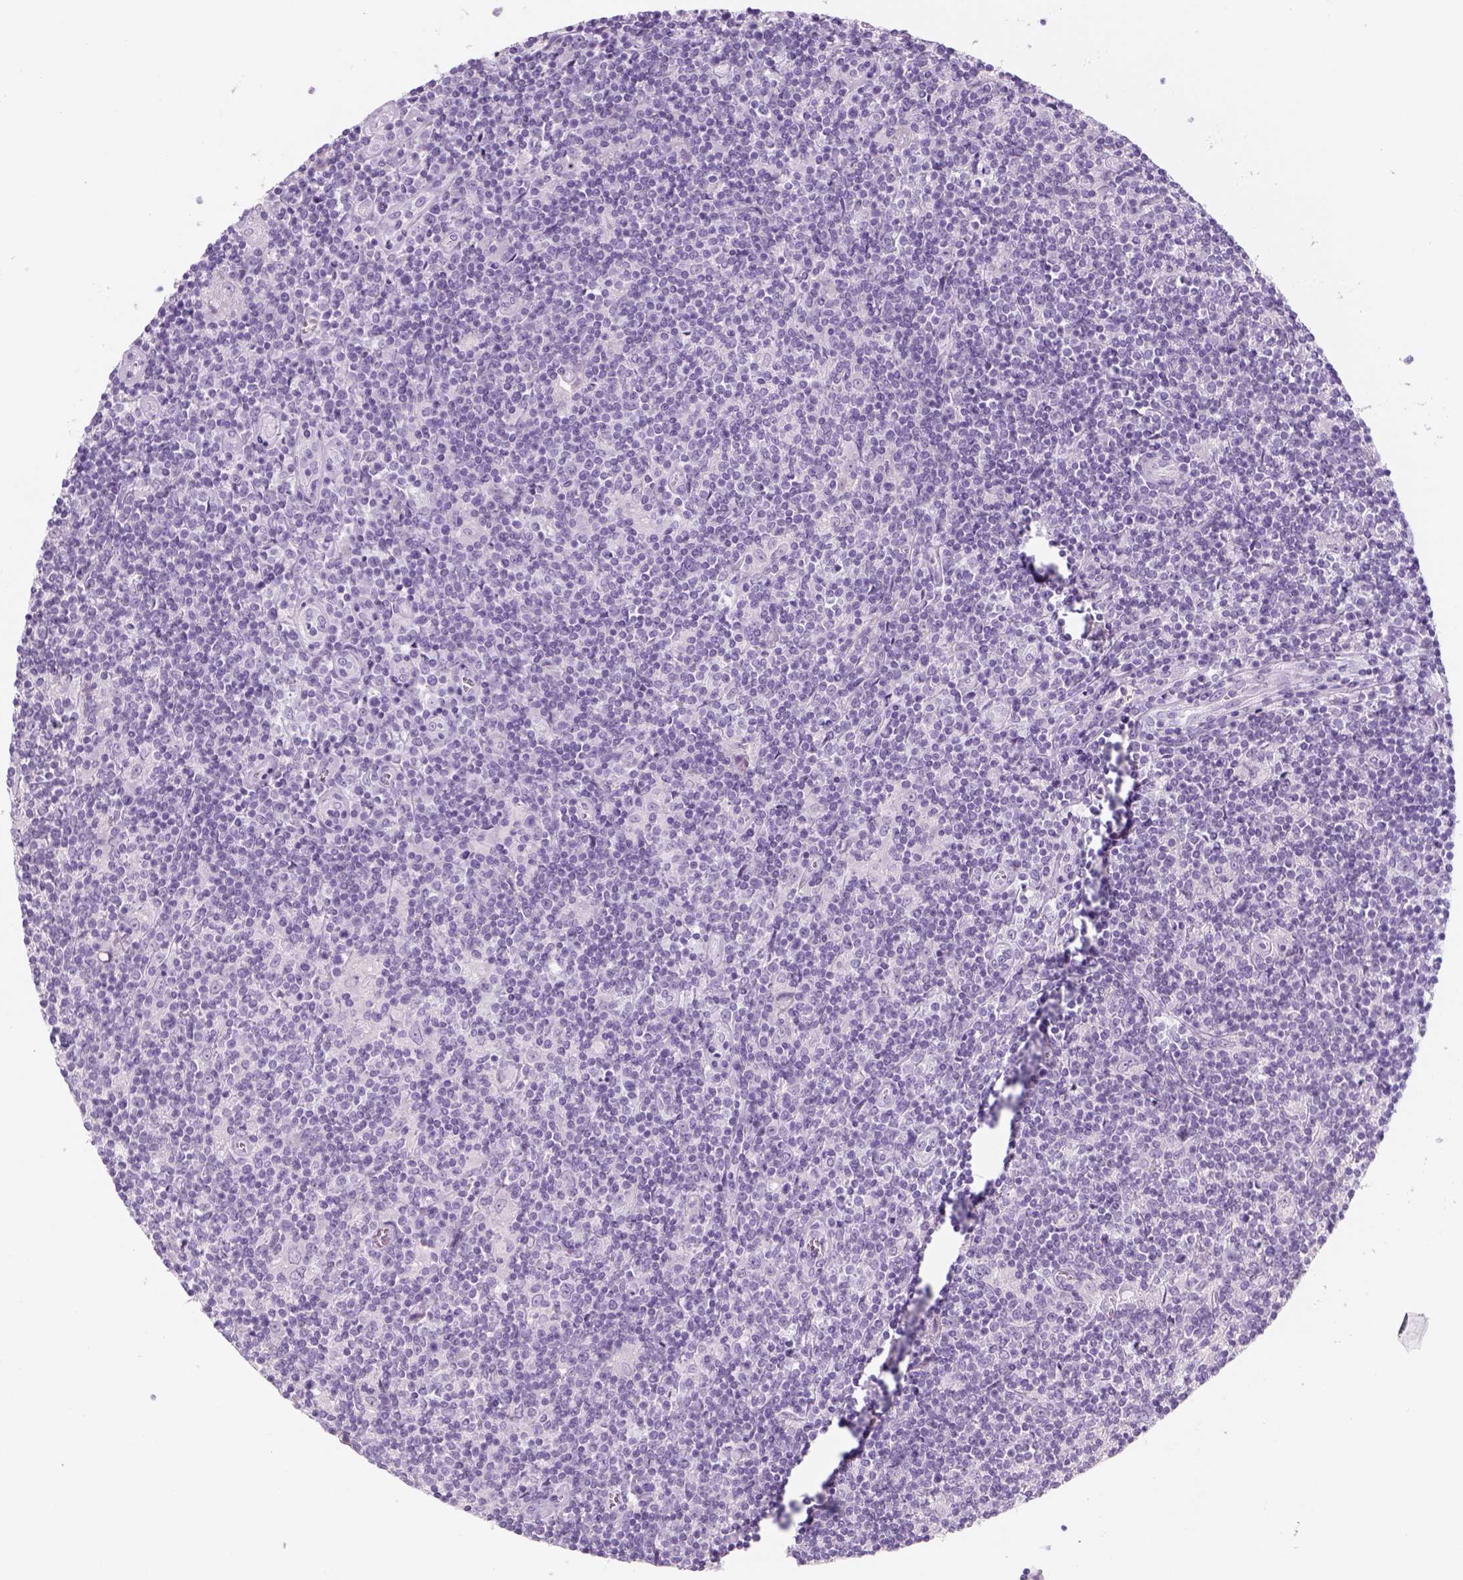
{"staining": {"intensity": "negative", "quantity": "none", "location": "none"}, "tissue": "lymphoma", "cell_type": "Tumor cells", "image_type": "cancer", "snomed": [{"axis": "morphology", "description": "Hodgkin's disease, NOS"}, {"axis": "topography", "description": "Lymph node"}], "caption": "This is a image of IHC staining of lymphoma, which shows no expression in tumor cells.", "gene": "KRTAP11-1", "patient": {"sex": "male", "age": 40}}